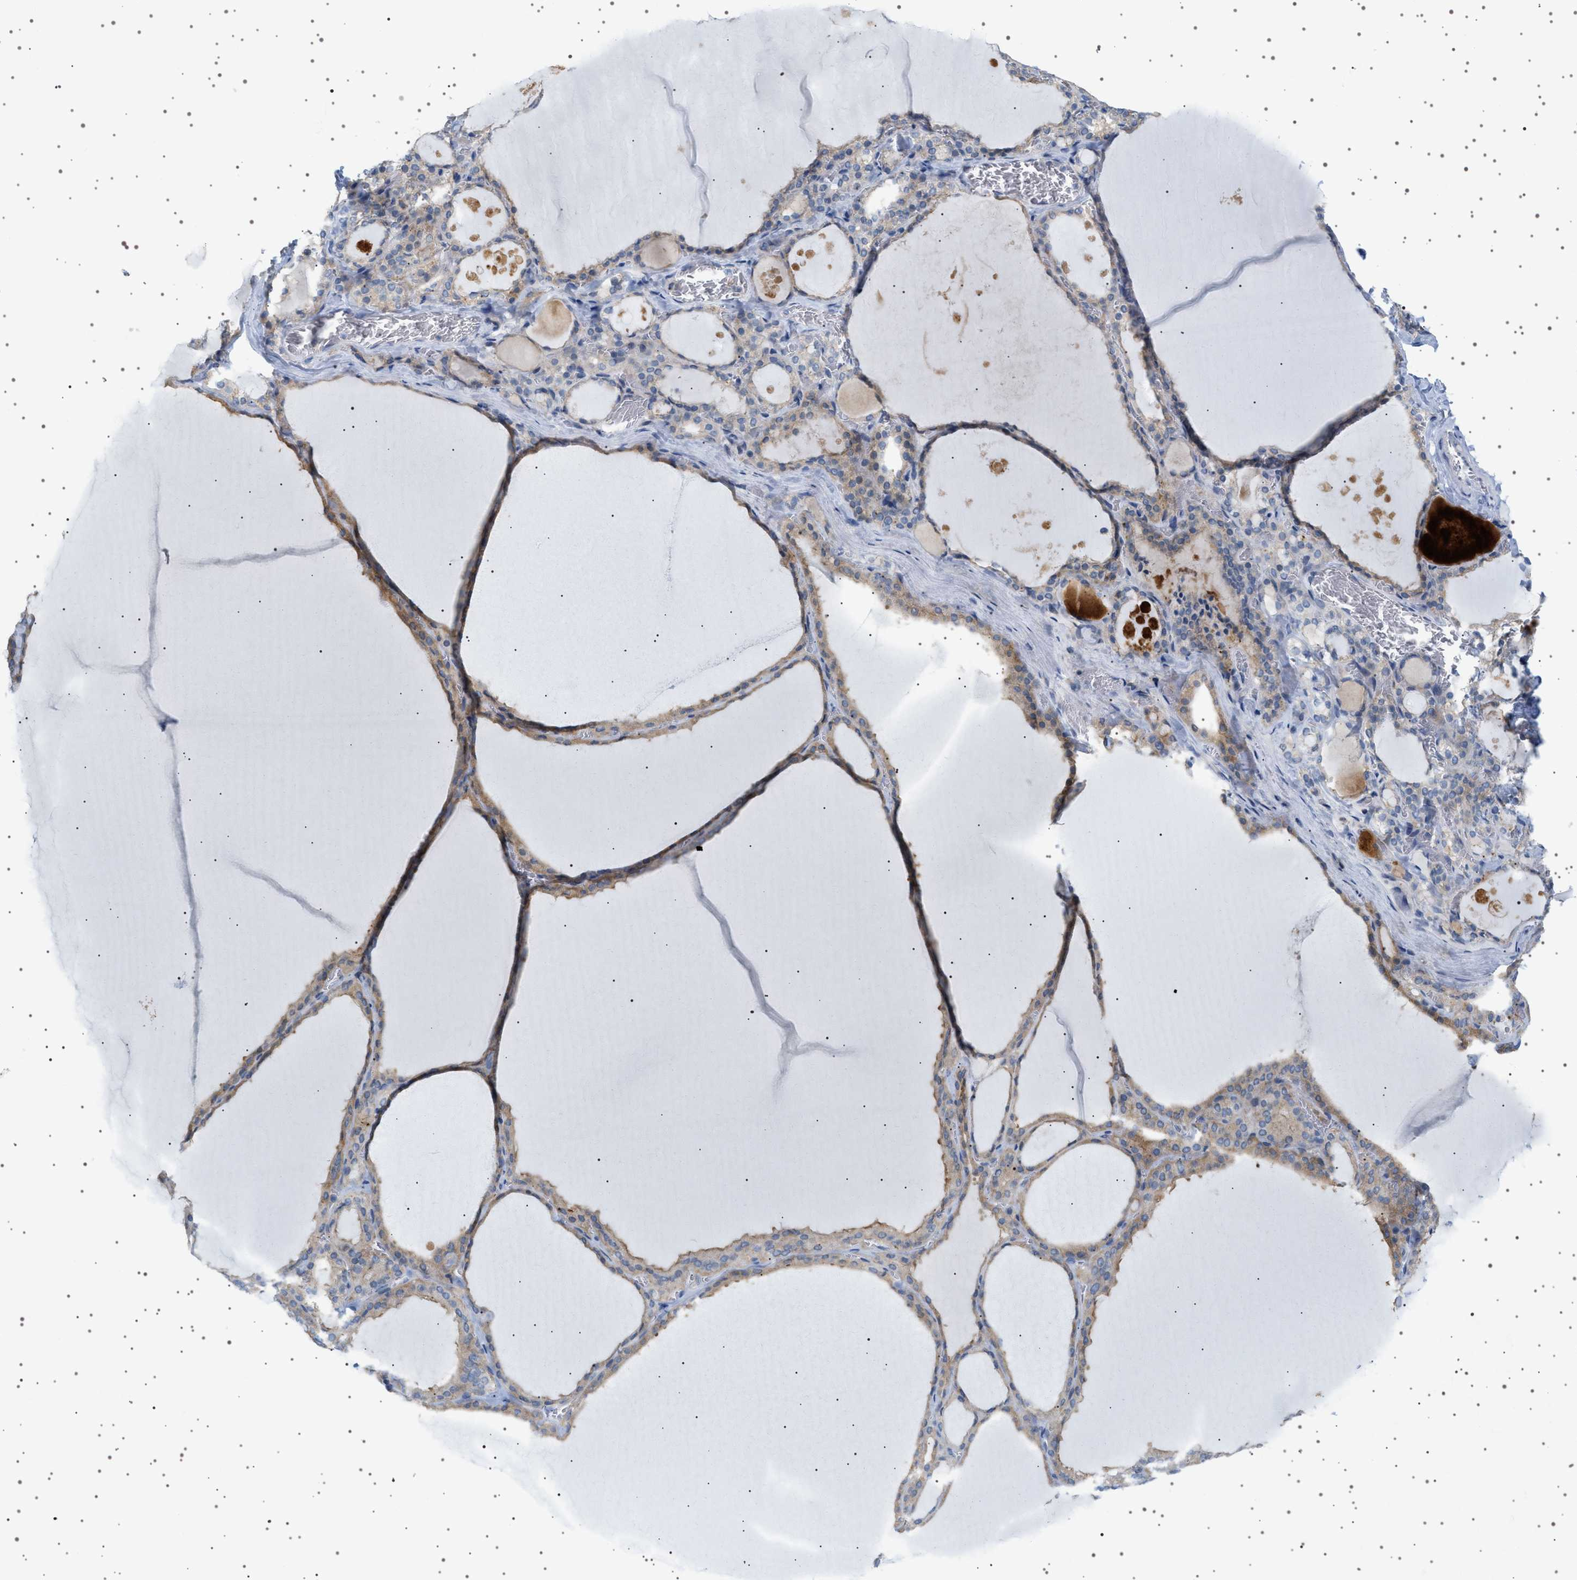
{"staining": {"intensity": "moderate", "quantity": "25%-75%", "location": "cytoplasmic/membranous"}, "tissue": "thyroid gland", "cell_type": "Glandular cells", "image_type": "normal", "snomed": [{"axis": "morphology", "description": "Normal tissue, NOS"}, {"axis": "topography", "description": "Thyroid gland"}], "caption": "Immunohistochemical staining of benign thyroid gland shows moderate cytoplasmic/membranous protein positivity in approximately 25%-75% of glandular cells.", "gene": "ADCY10", "patient": {"sex": "male", "age": 56}}